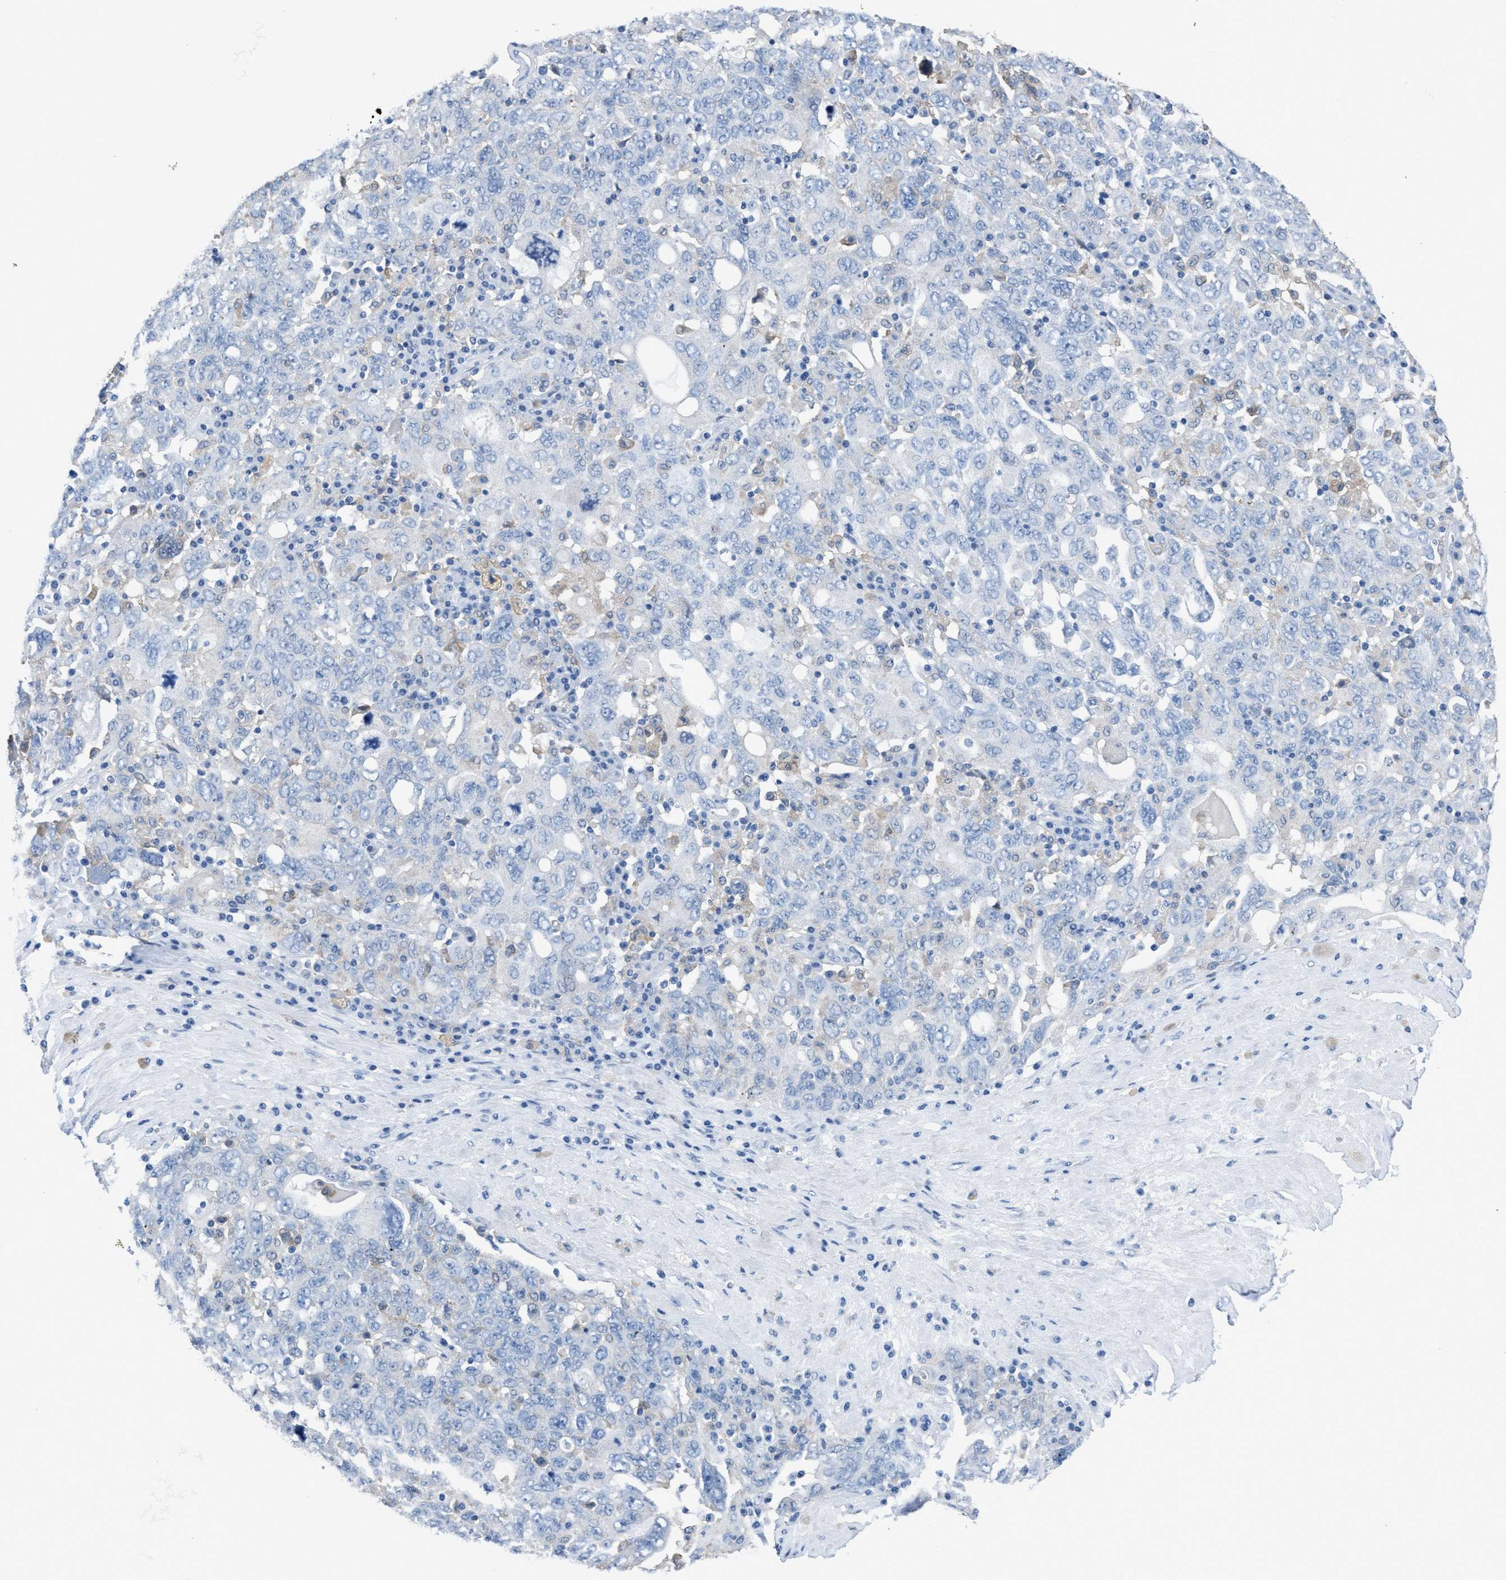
{"staining": {"intensity": "moderate", "quantity": "<25%", "location": "cytoplasmic/membranous"}, "tissue": "ovarian cancer", "cell_type": "Tumor cells", "image_type": "cancer", "snomed": [{"axis": "morphology", "description": "Carcinoma, endometroid"}, {"axis": "topography", "description": "Ovary"}], "caption": "Approximately <25% of tumor cells in ovarian endometroid carcinoma demonstrate moderate cytoplasmic/membranous protein positivity as visualized by brown immunohistochemical staining.", "gene": "DNAI1", "patient": {"sex": "female", "age": 62}}